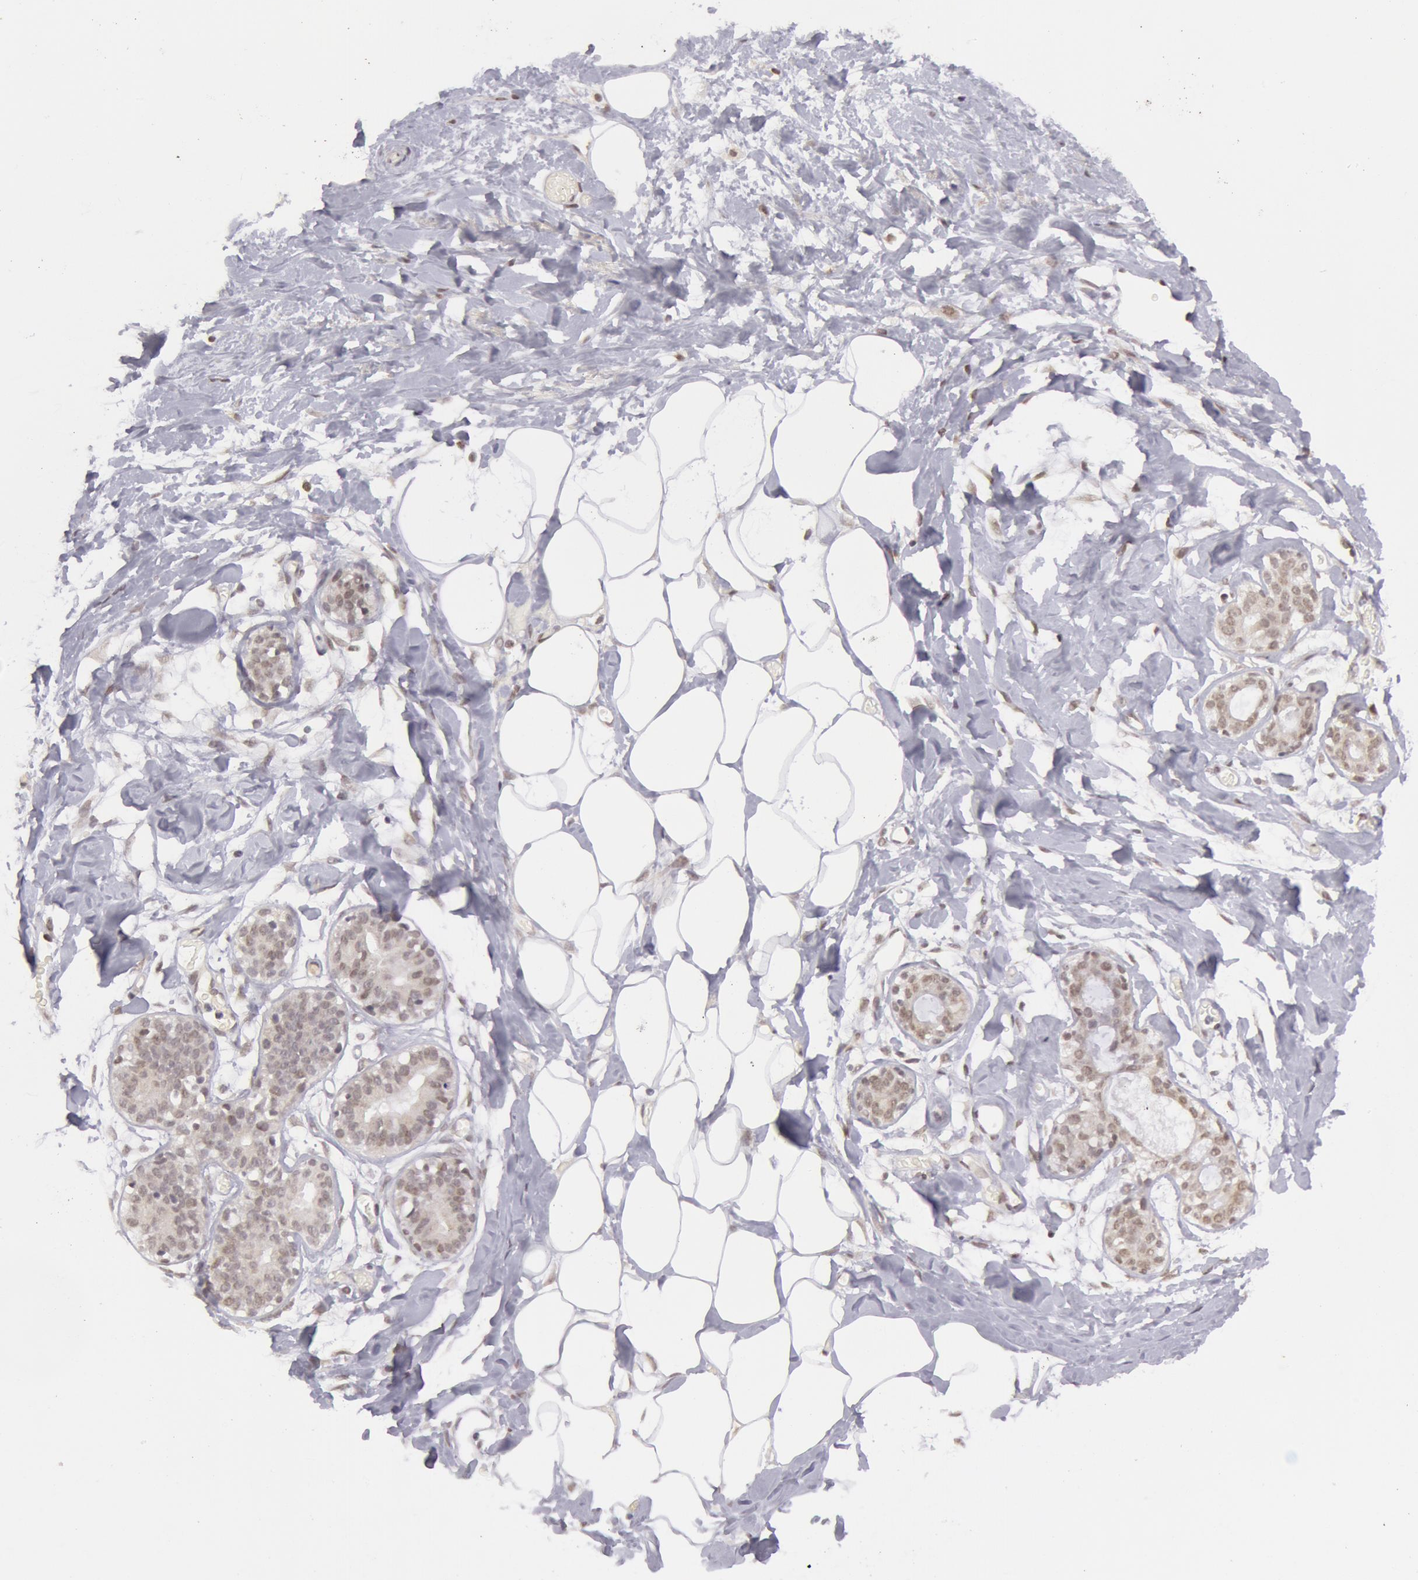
{"staining": {"intensity": "negative", "quantity": "none", "location": "none"}, "tissue": "breast", "cell_type": "Adipocytes", "image_type": "normal", "snomed": [{"axis": "morphology", "description": "Normal tissue, NOS"}, {"axis": "topography", "description": "Breast"}], "caption": "High magnification brightfield microscopy of unremarkable breast stained with DAB (3,3'-diaminobenzidine) (brown) and counterstained with hematoxylin (blue): adipocytes show no significant expression.", "gene": "VRTN", "patient": {"sex": "female", "age": 23}}